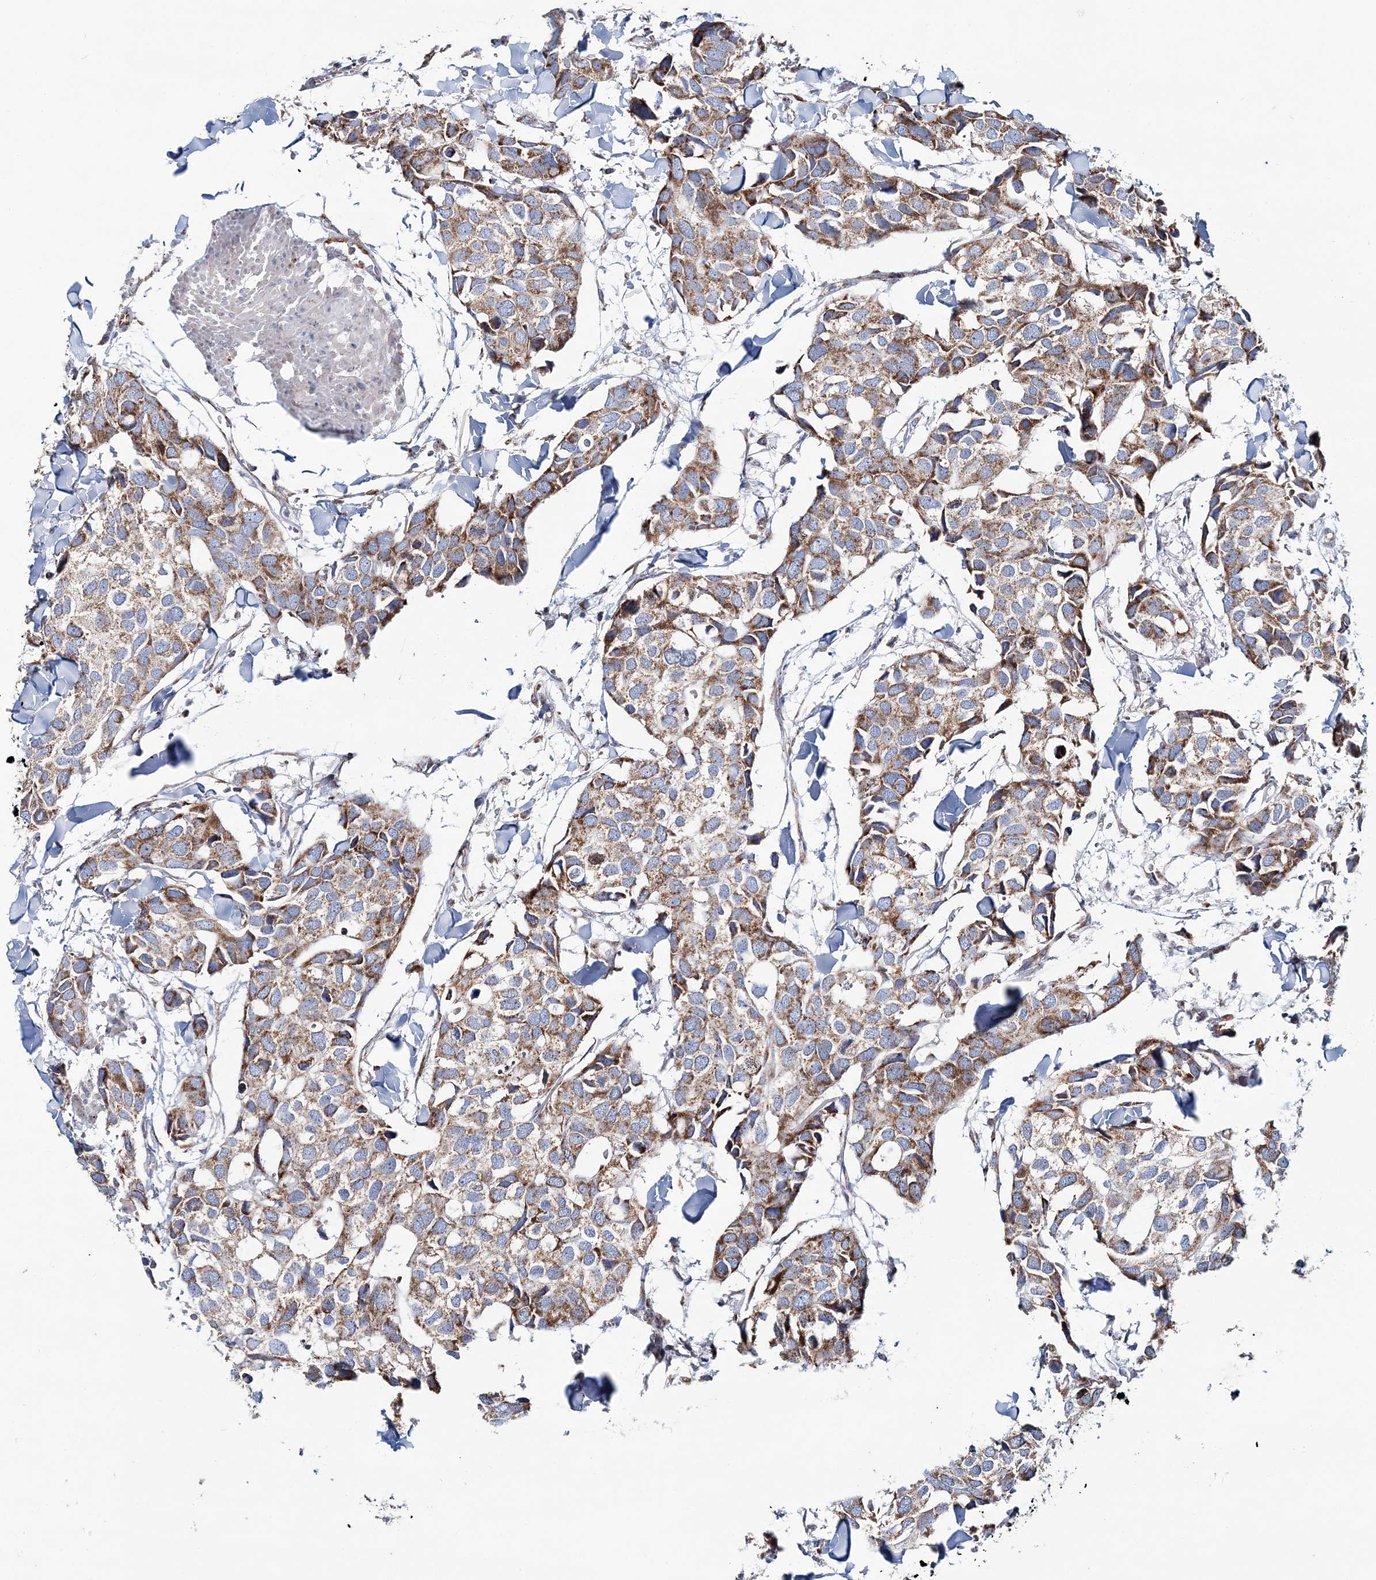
{"staining": {"intensity": "moderate", "quantity": ">75%", "location": "cytoplasmic/membranous"}, "tissue": "breast cancer", "cell_type": "Tumor cells", "image_type": "cancer", "snomed": [{"axis": "morphology", "description": "Duct carcinoma"}, {"axis": "topography", "description": "Breast"}], "caption": "Protein analysis of breast cancer (intraductal carcinoma) tissue shows moderate cytoplasmic/membranous positivity in about >75% of tumor cells. Using DAB (3,3'-diaminobenzidine) (brown) and hematoxylin (blue) stains, captured at high magnification using brightfield microscopy.", "gene": "ARHGAP6", "patient": {"sex": "female", "age": 83}}